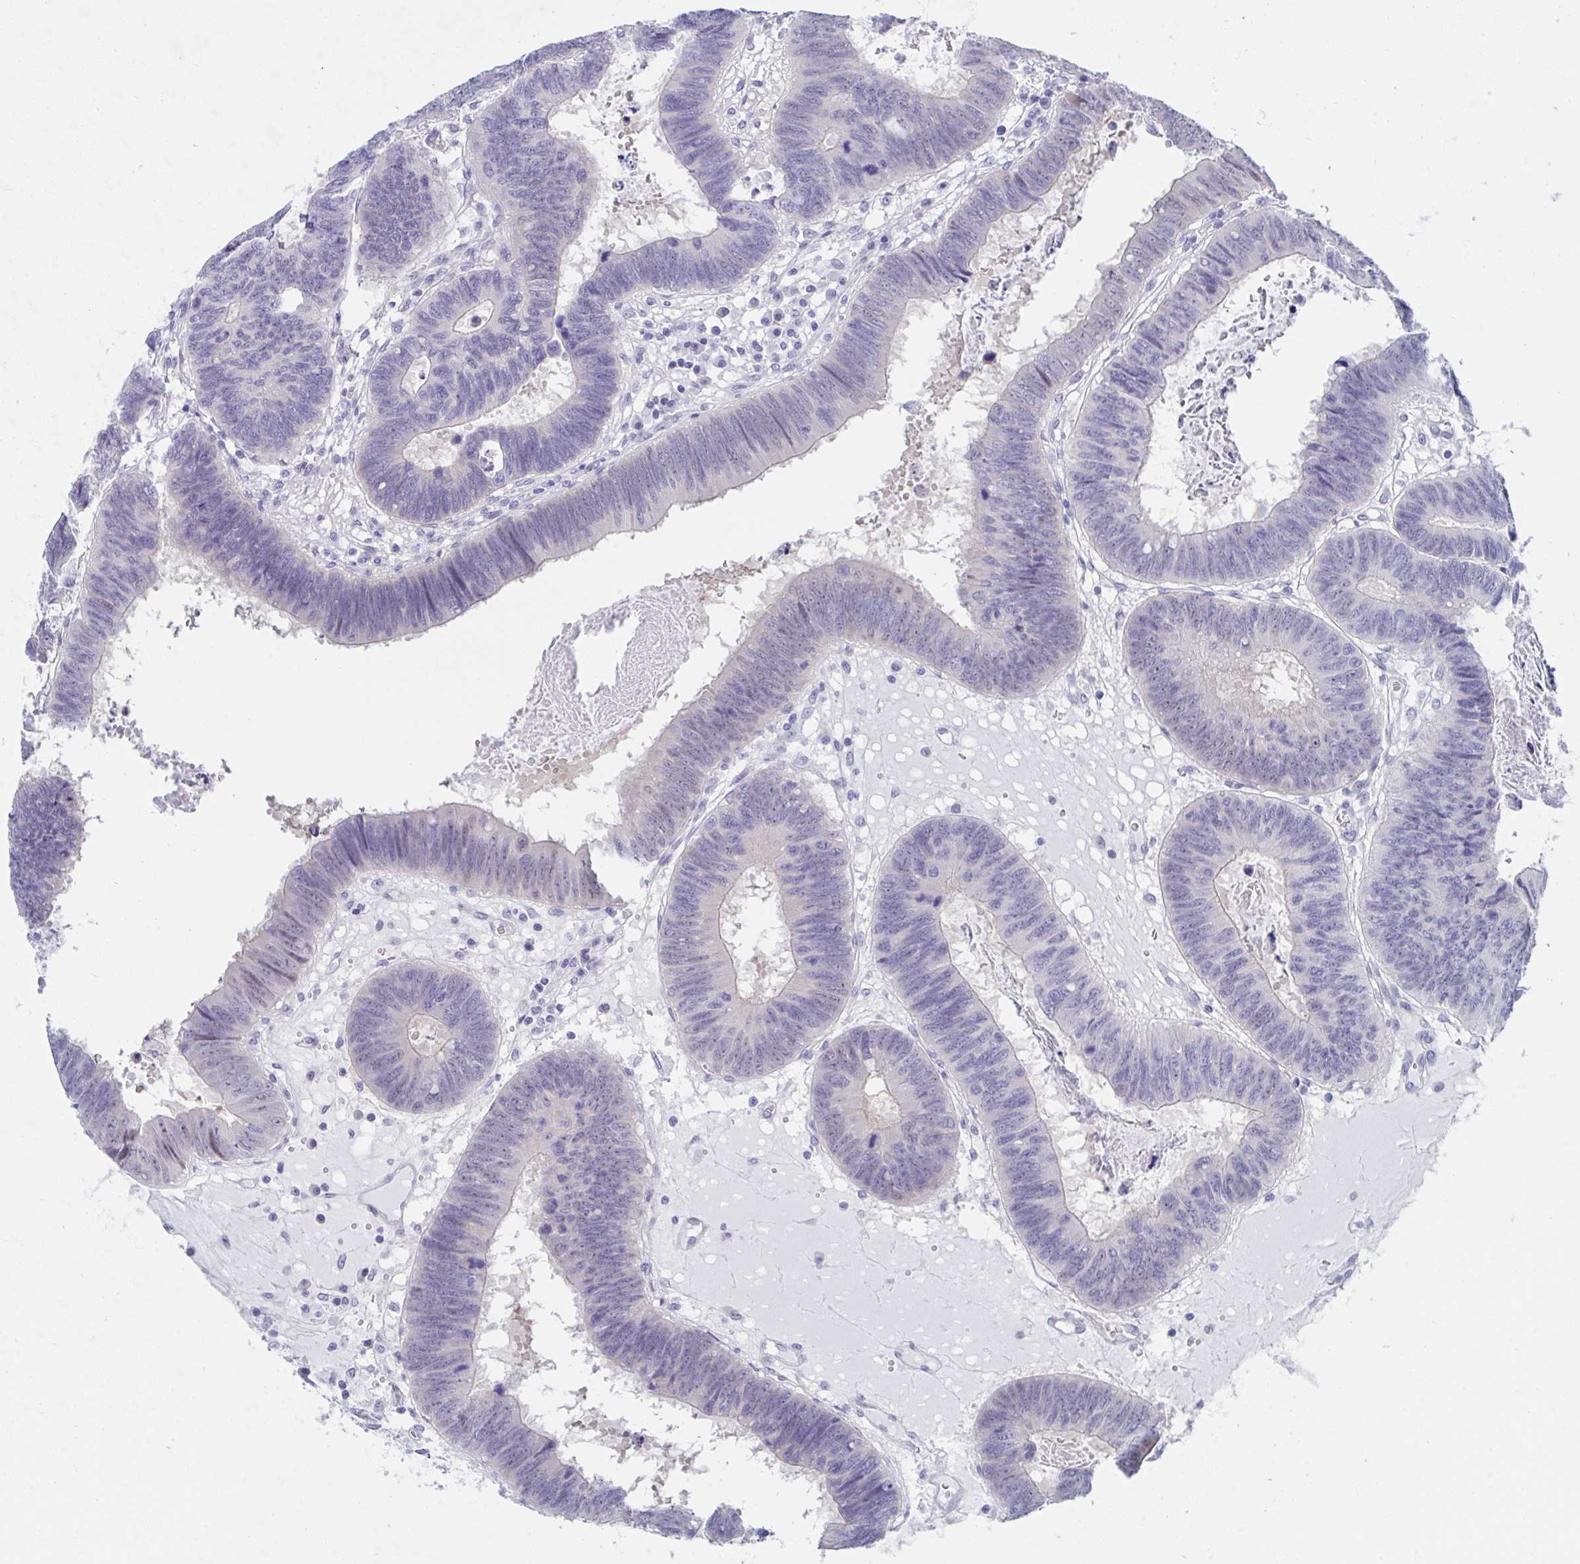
{"staining": {"intensity": "negative", "quantity": "none", "location": "none"}, "tissue": "colorectal cancer", "cell_type": "Tumor cells", "image_type": "cancer", "snomed": [{"axis": "morphology", "description": "Adenocarcinoma, NOS"}, {"axis": "topography", "description": "Colon"}], "caption": "IHC of human colorectal adenocarcinoma exhibits no positivity in tumor cells.", "gene": "MFSD4A", "patient": {"sex": "male", "age": 62}}